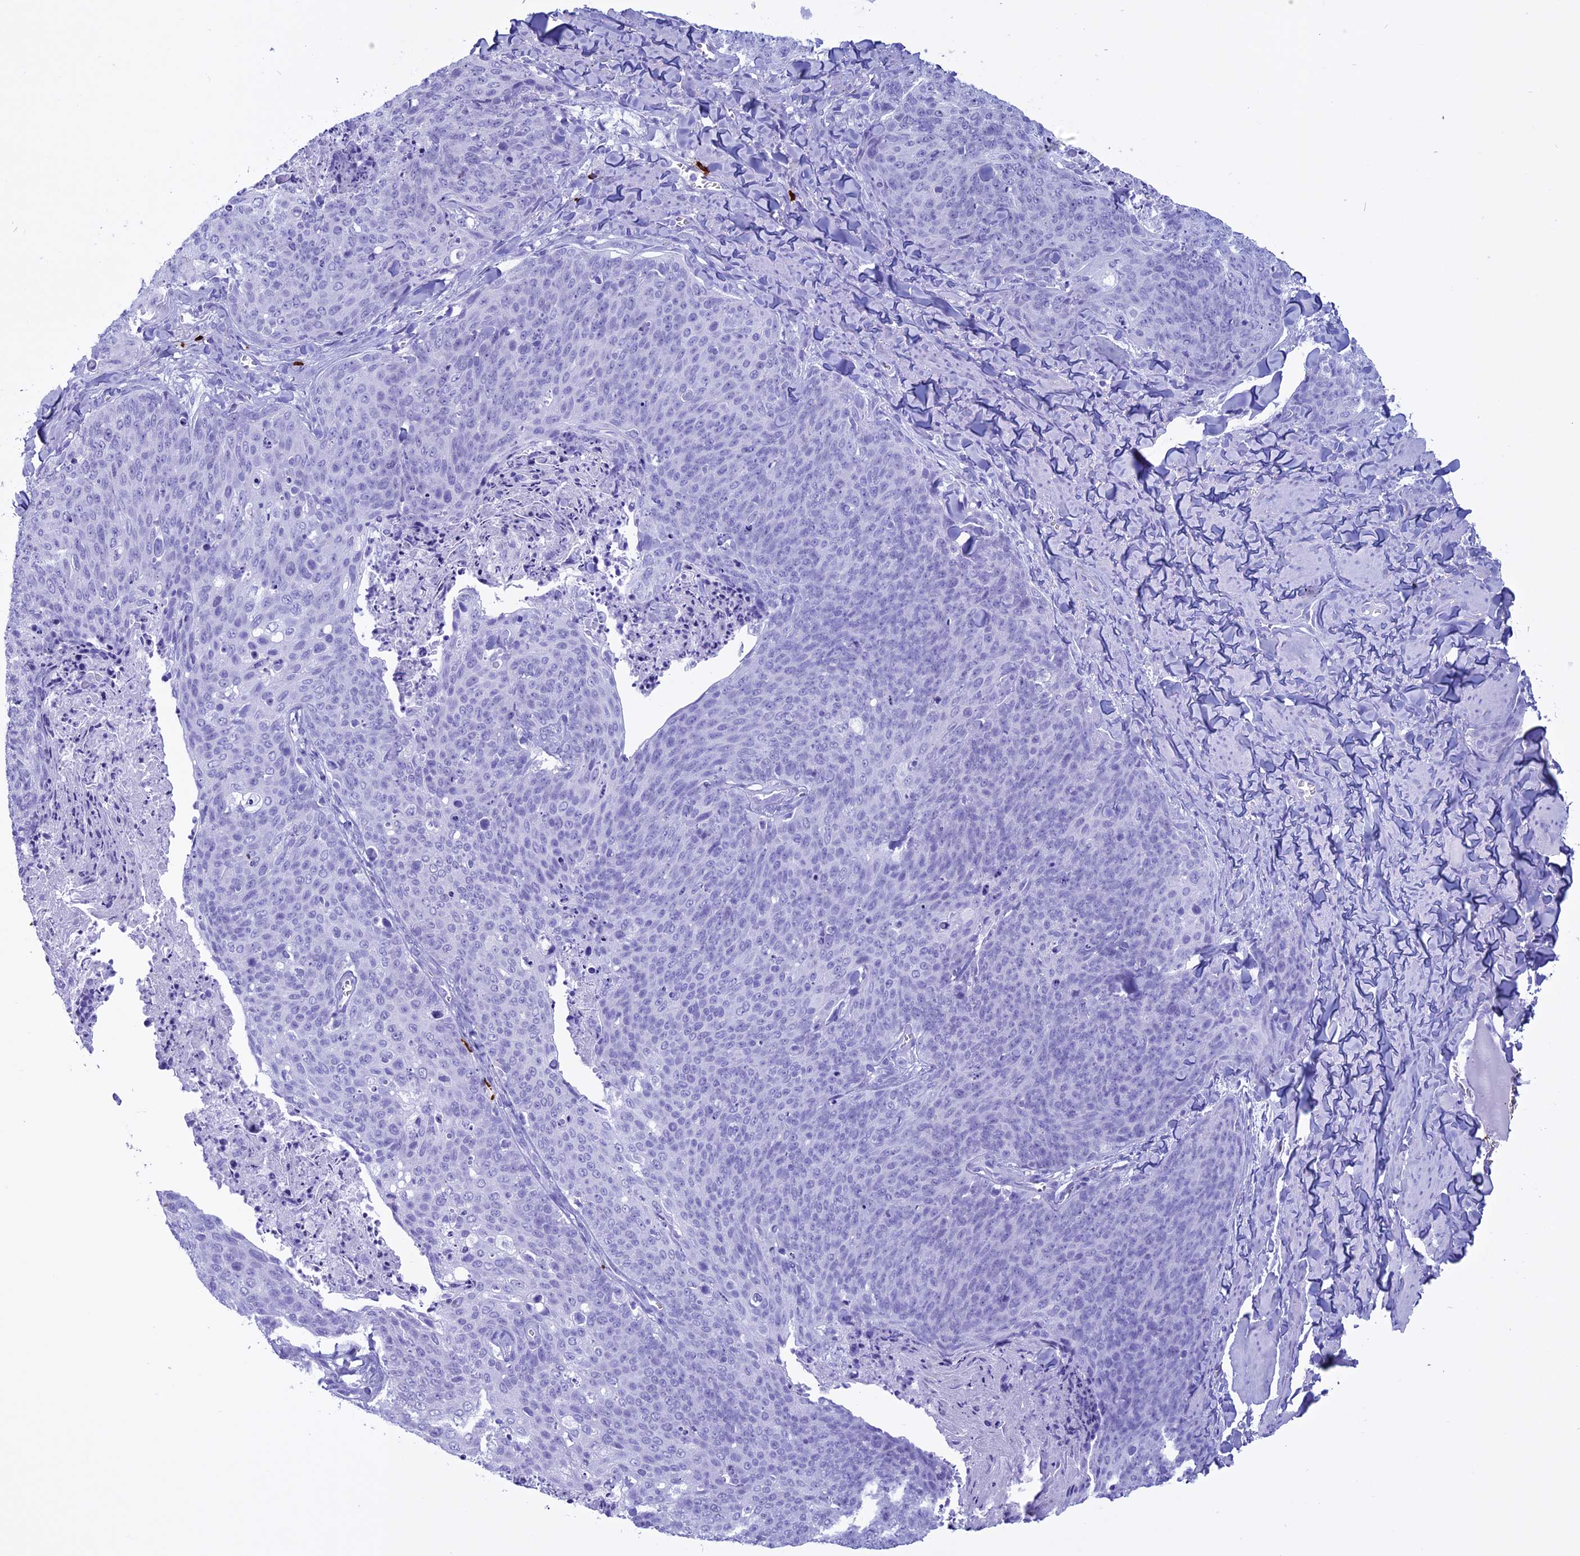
{"staining": {"intensity": "negative", "quantity": "none", "location": "none"}, "tissue": "skin cancer", "cell_type": "Tumor cells", "image_type": "cancer", "snomed": [{"axis": "morphology", "description": "Squamous cell carcinoma, NOS"}, {"axis": "topography", "description": "Skin"}, {"axis": "topography", "description": "Vulva"}], "caption": "DAB (3,3'-diaminobenzidine) immunohistochemical staining of human skin cancer (squamous cell carcinoma) displays no significant expression in tumor cells.", "gene": "MZB1", "patient": {"sex": "female", "age": 85}}